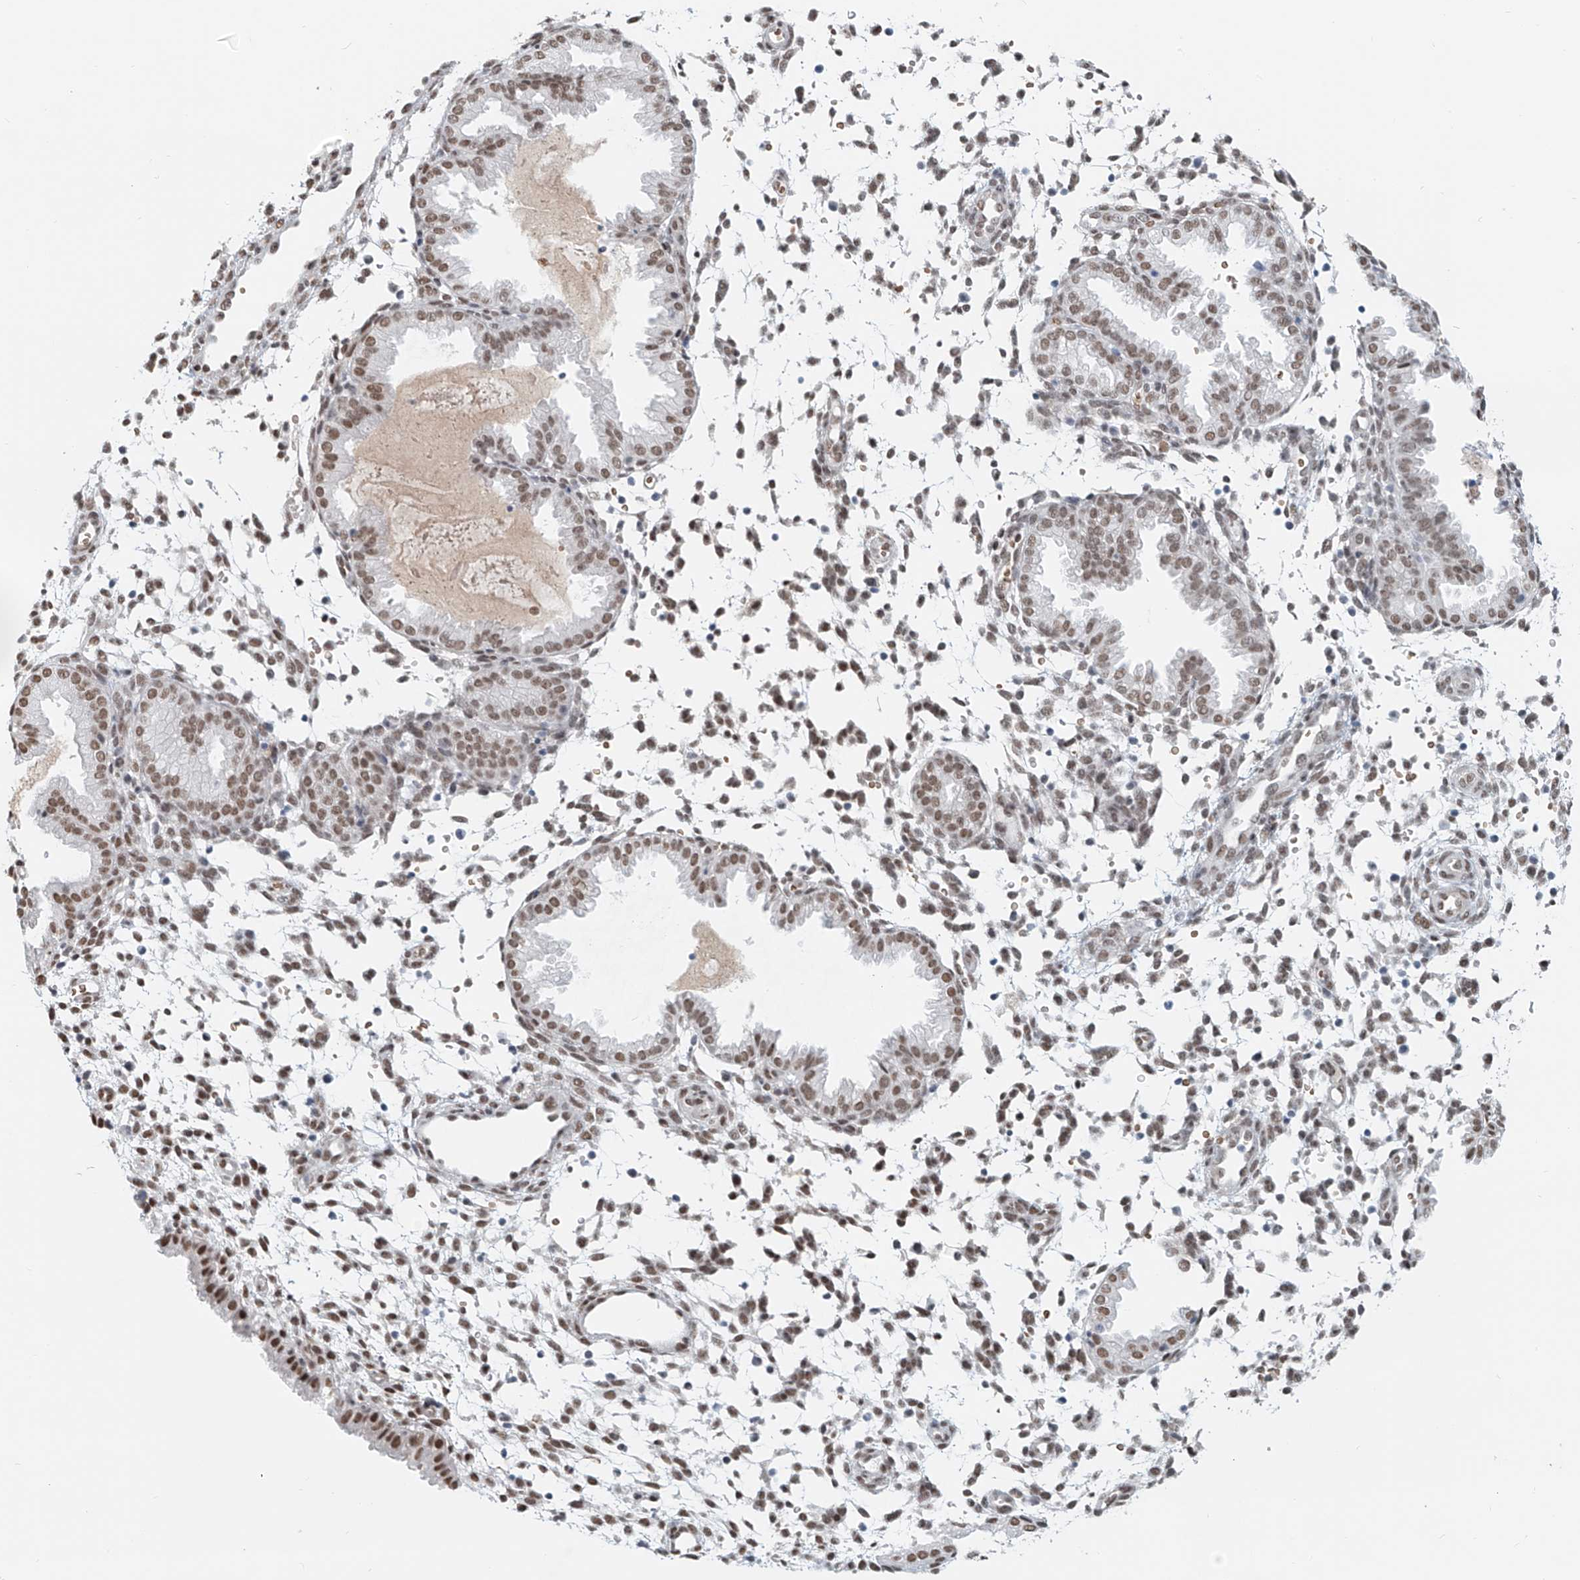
{"staining": {"intensity": "moderate", "quantity": "25%-75%", "location": "nuclear"}, "tissue": "endometrium", "cell_type": "Cells in endometrial stroma", "image_type": "normal", "snomed": [{"axis": "morphology", "description": "Normal tissue, NOS"}, {"axis": "topography", "description": "Endometrium"}], "caption": "High-magnification brightfield microscopy of unremarkable endometrium stained with DAB (3,3'-diaminobenzidine) (brown) and counterstained with hematoxylin (blue). cells in endometrial stroma exhibit moderate nuclear expression is appreciated in approximately25%-75% of cells.", "gene": "SASH1", "patient": {"sex": "female", "age": 33}}